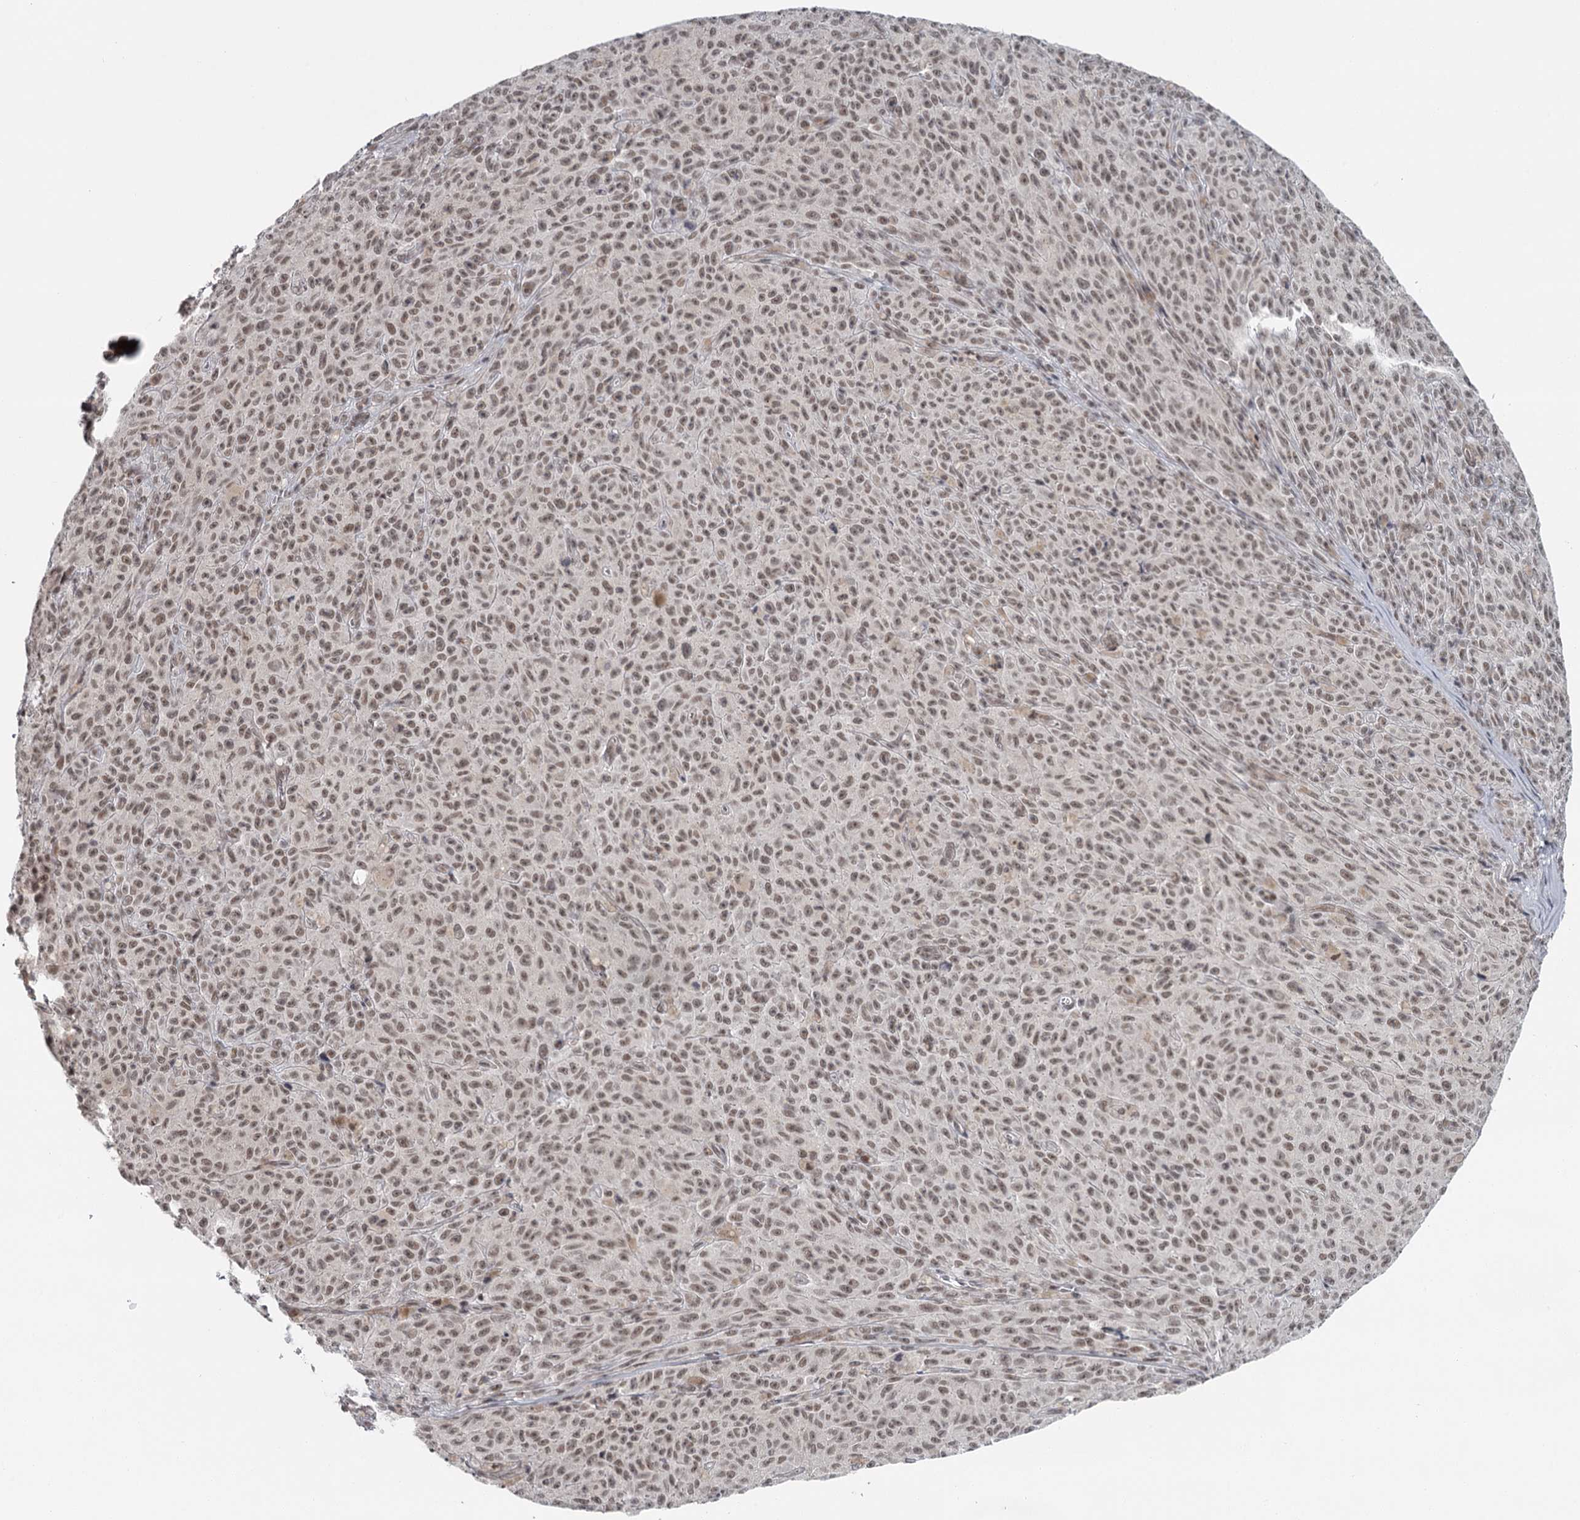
{"staining": {"intensity": "moderate", "quantity": ">75%", "location": "nuclear"}, "tissue": "melanoma", "cell_type": "Tumor cells", "image_type": "cancer", "snomed": [{"axis": "morphology", "description": "Malignant melanoma, NOS"}, {"axis": "topography", "description": "Skin"}], "caption": "Melanoma stained for a protein demonstrates moderate nuclear positivity in tumor cells.", "gene": "FAM13C", "patient": {"sex": "female", "age": 82}}